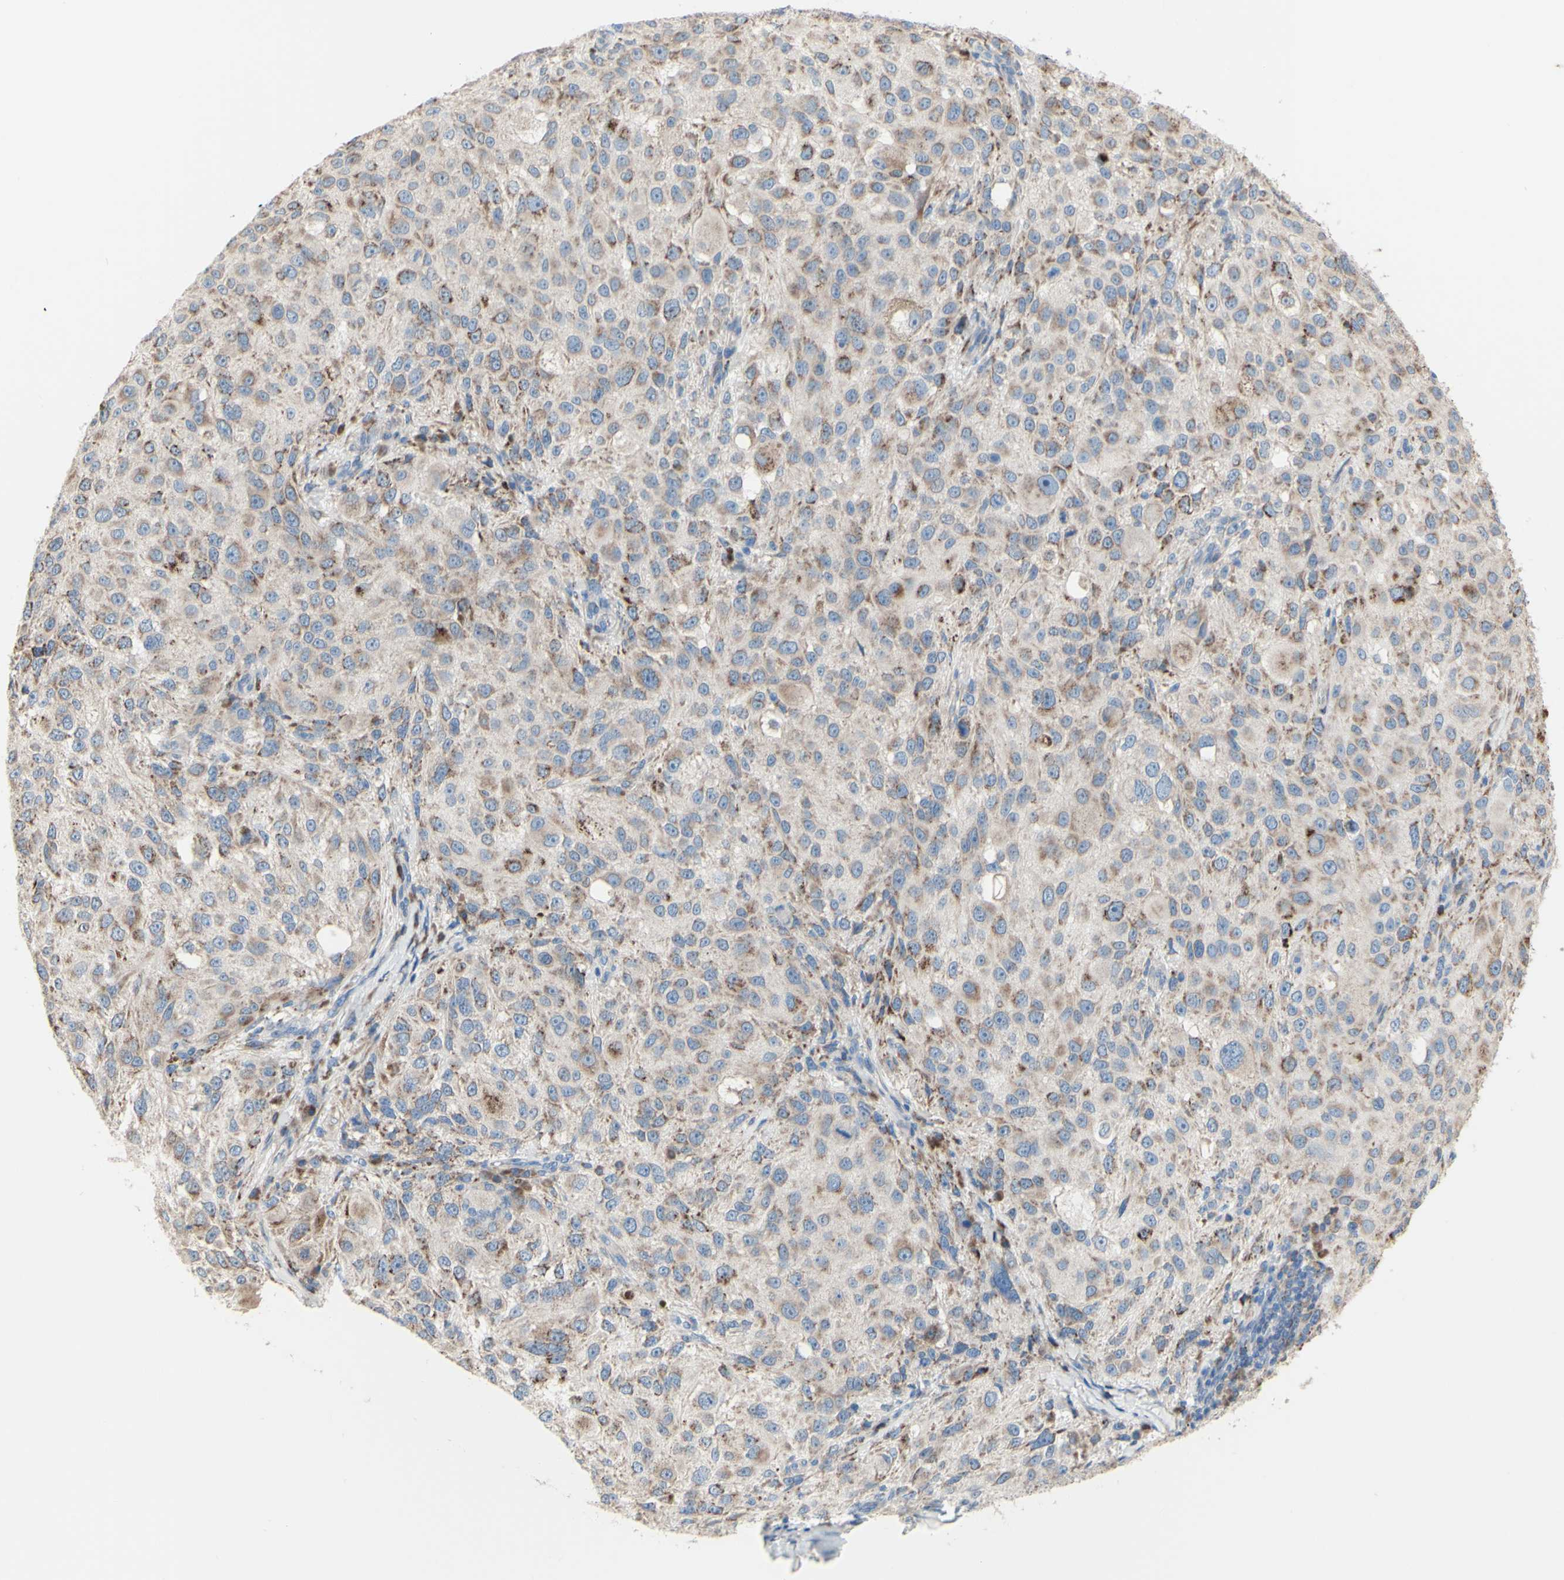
{"staining": {"intensity": "weak", "quantity": ">75%", "location": "cytoplasmic/membranous"}, "tissue": "melanoma", "cell_type": "Tumor cells", "image_type": "cancer", "snomed": [{"axis": "morphology", "description": "Necrosis, NOS"}, {"axis": "morphology", "description": "Malignant melanoma, NOS"}, {"axis": "topography", "description": "Skin"}], "caption": "Protein positivity by immunohistochemistry demonstrates weak cytoplasmic/membranous staining in about >75% of tumor cells in melanoma.", "gene": "AGPAT5", "patient": {"sex": "female", "age": 87}}